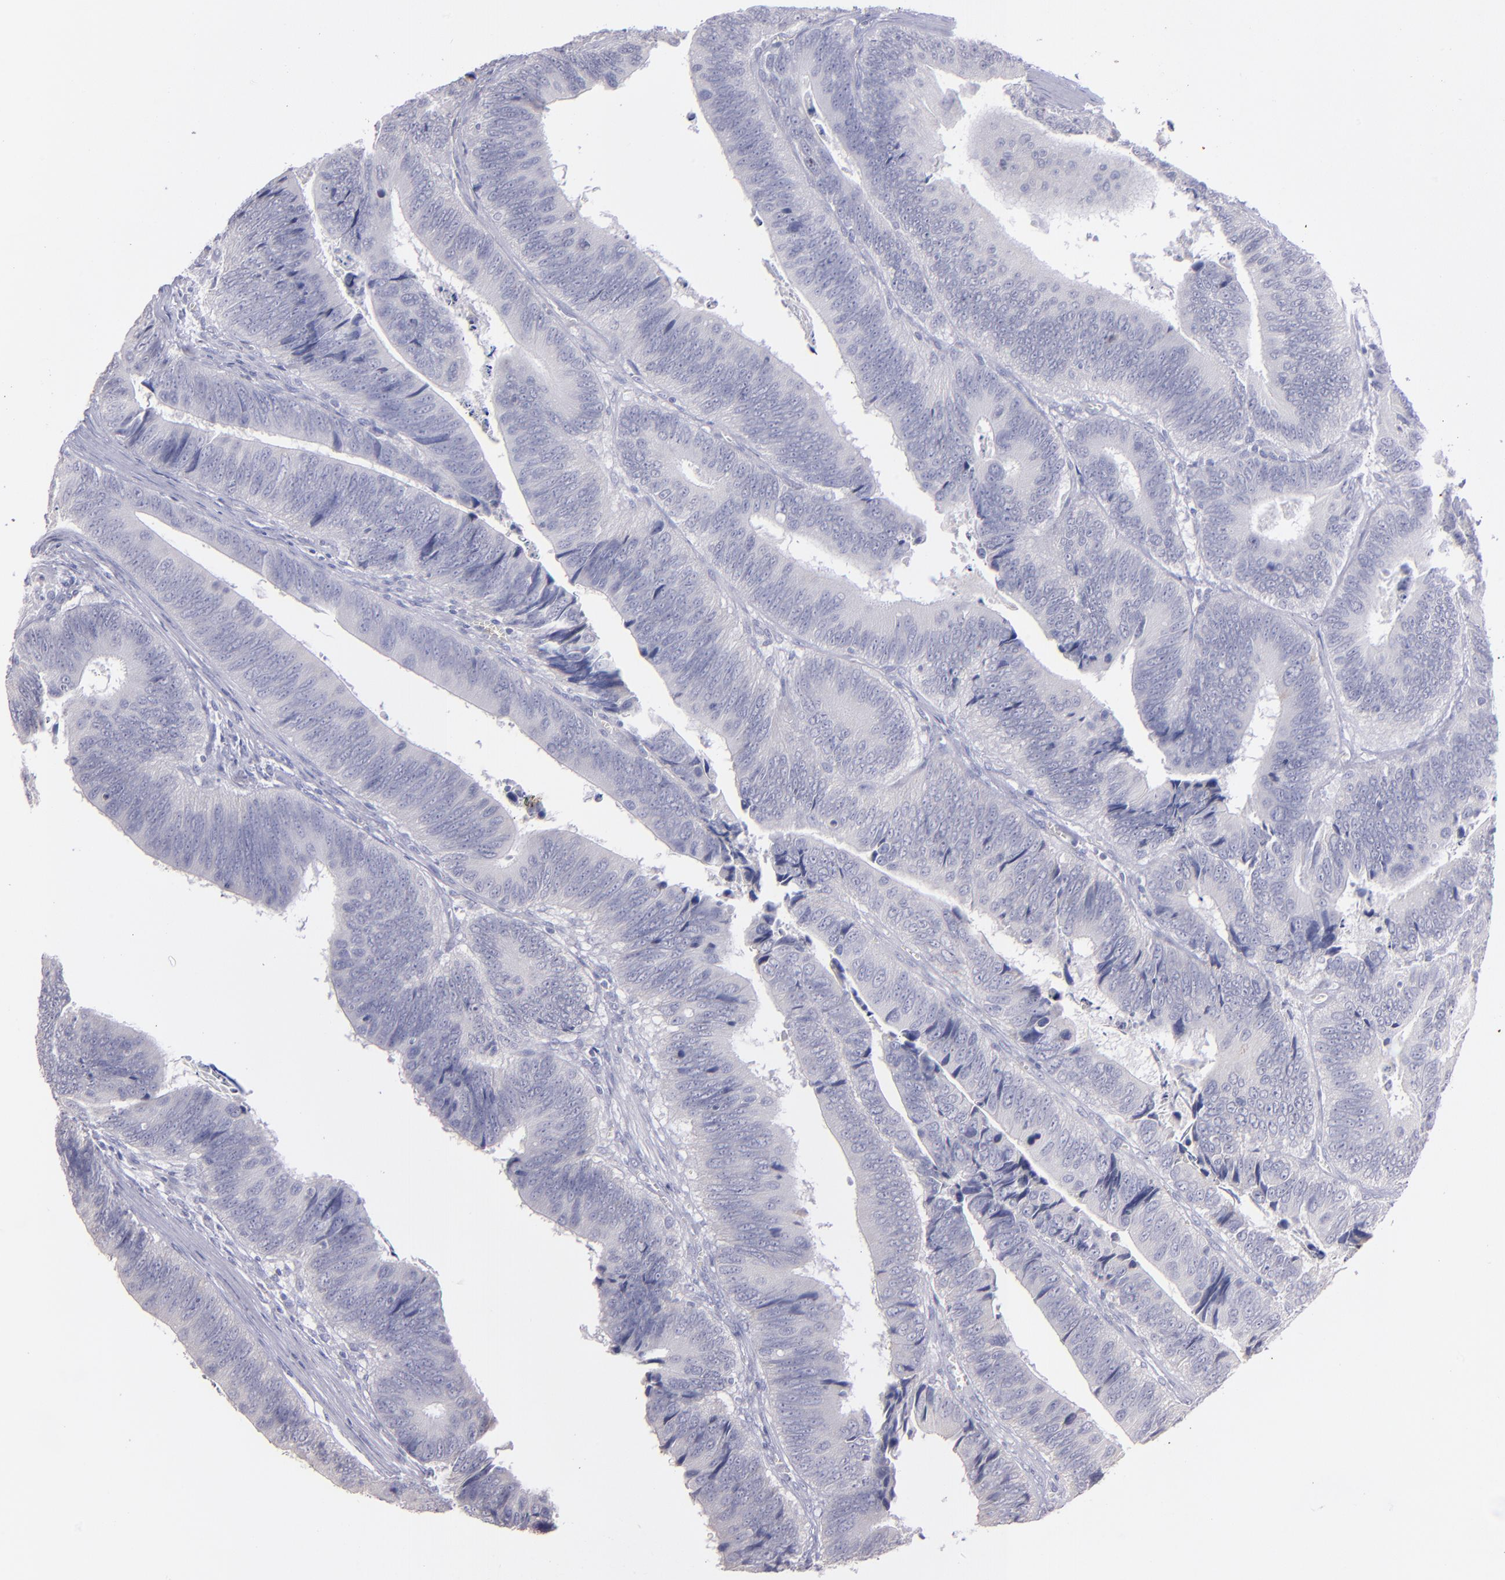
{"staining": {"intensity": "negative", "quantity": "none", "location": "none"}, "tissue": "colorectal cancer", "cell_type": "Tumor cells", "image_type": "cancer", "snomed": [{"axis": "morphology", "description": "Adenocarcinoma, NOS"}, {"axis": "topography", "description": "Colon"}], "caption": "Histopathology image shows no protein expression in tumor cells of adenocarcinoma (colorectal) tissue.", "gene": "SNAP25", "patient": {"sex": "male", "age": 72}}